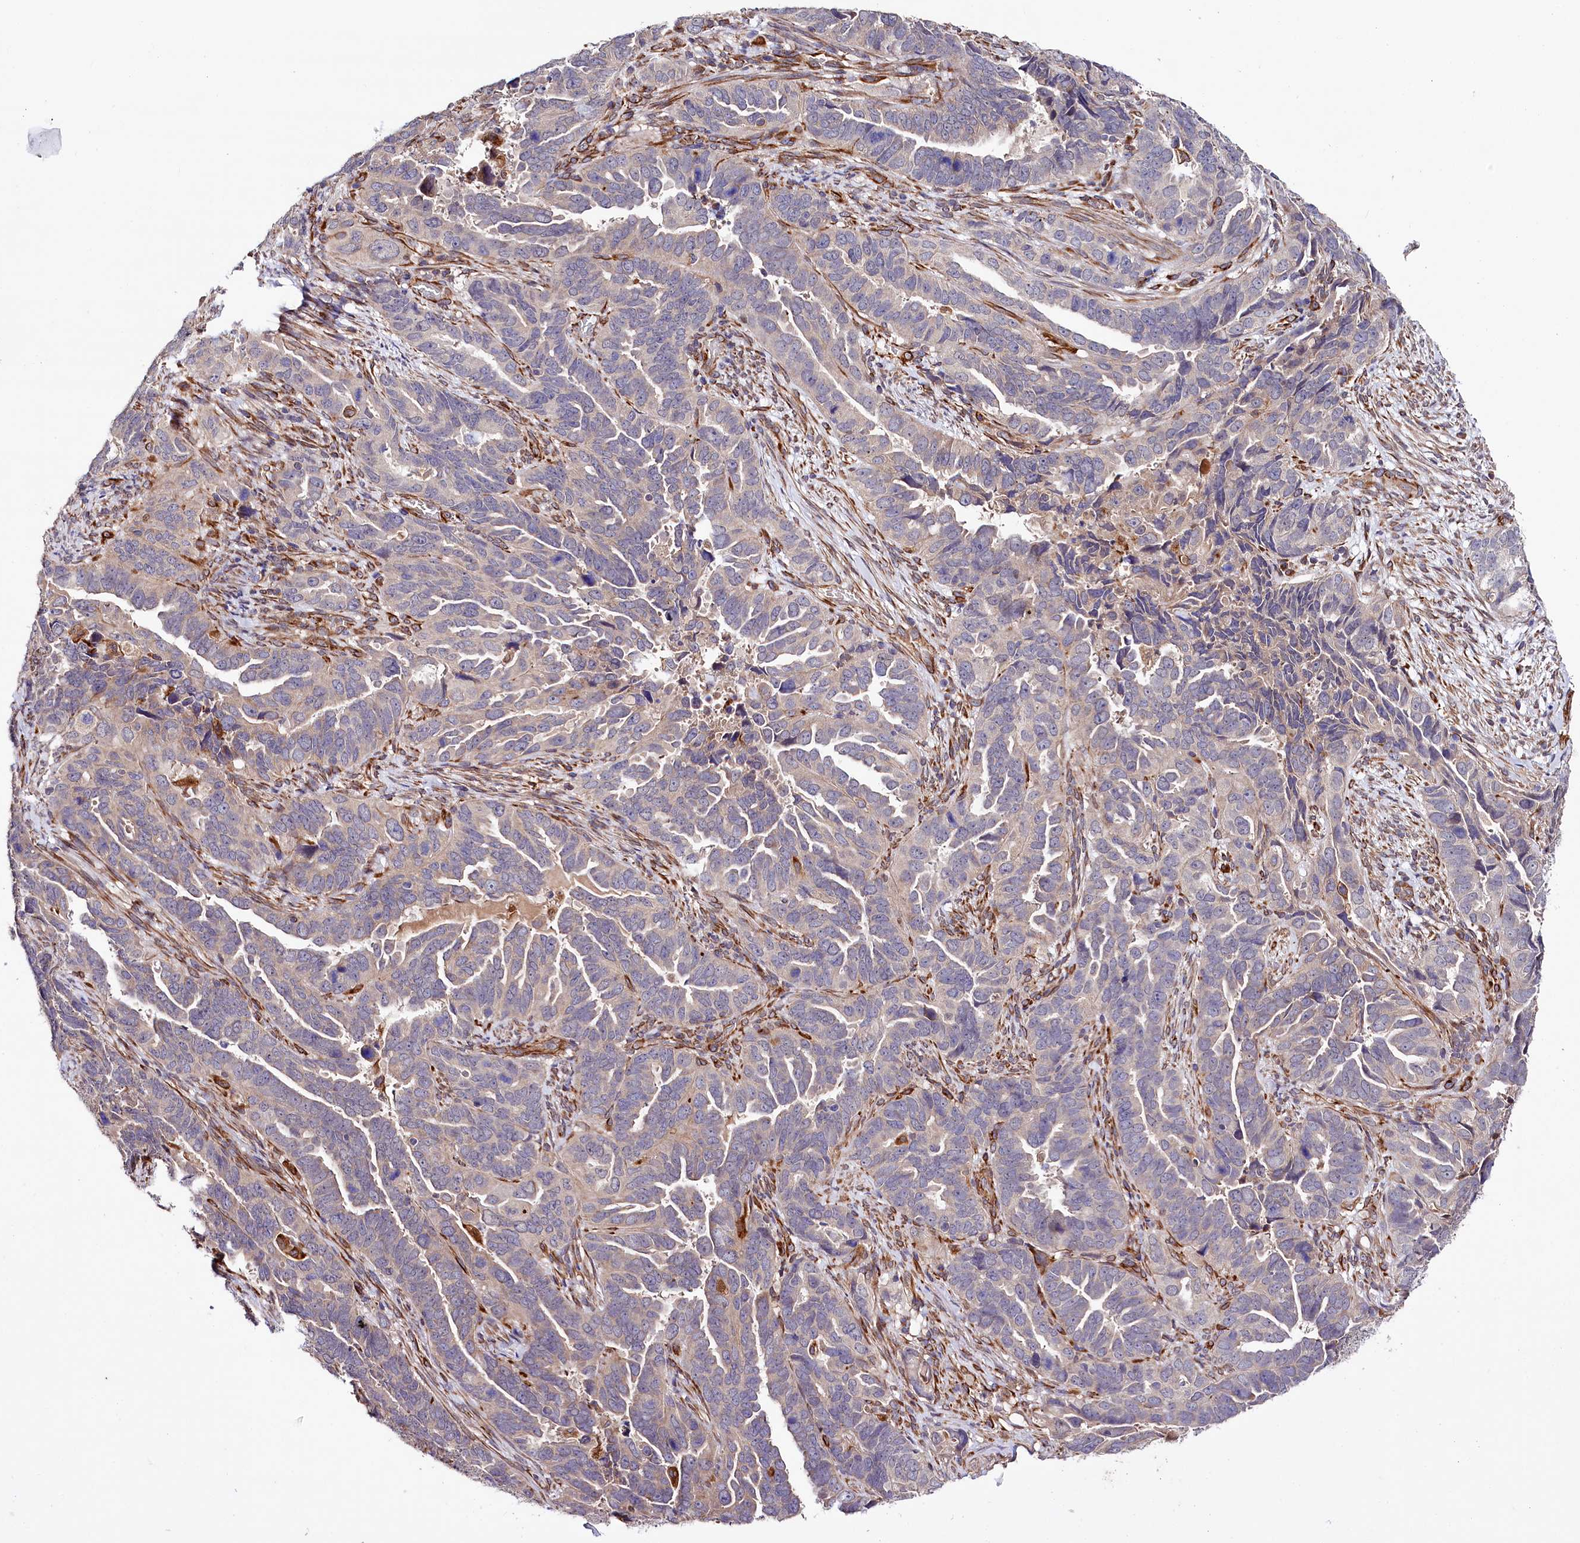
{"staining": {"intensity": "negative", "quantity": "none", "location": "none"}, "tissue": "endometrial cancer", "cell_type": "Tumor cells", "image_type": "cancer", "snomed": [{"axis": "morphology", "description": "Adenocarcinoma, NOS"}, {"axis": "topography", "description": "Endometrium"}], "caption": "Tumor cells show no significant expression in endometrial cancer (adenocarcinoma).", "gene": "TTC12", "patient": {"sex": "female", "age": 65}}